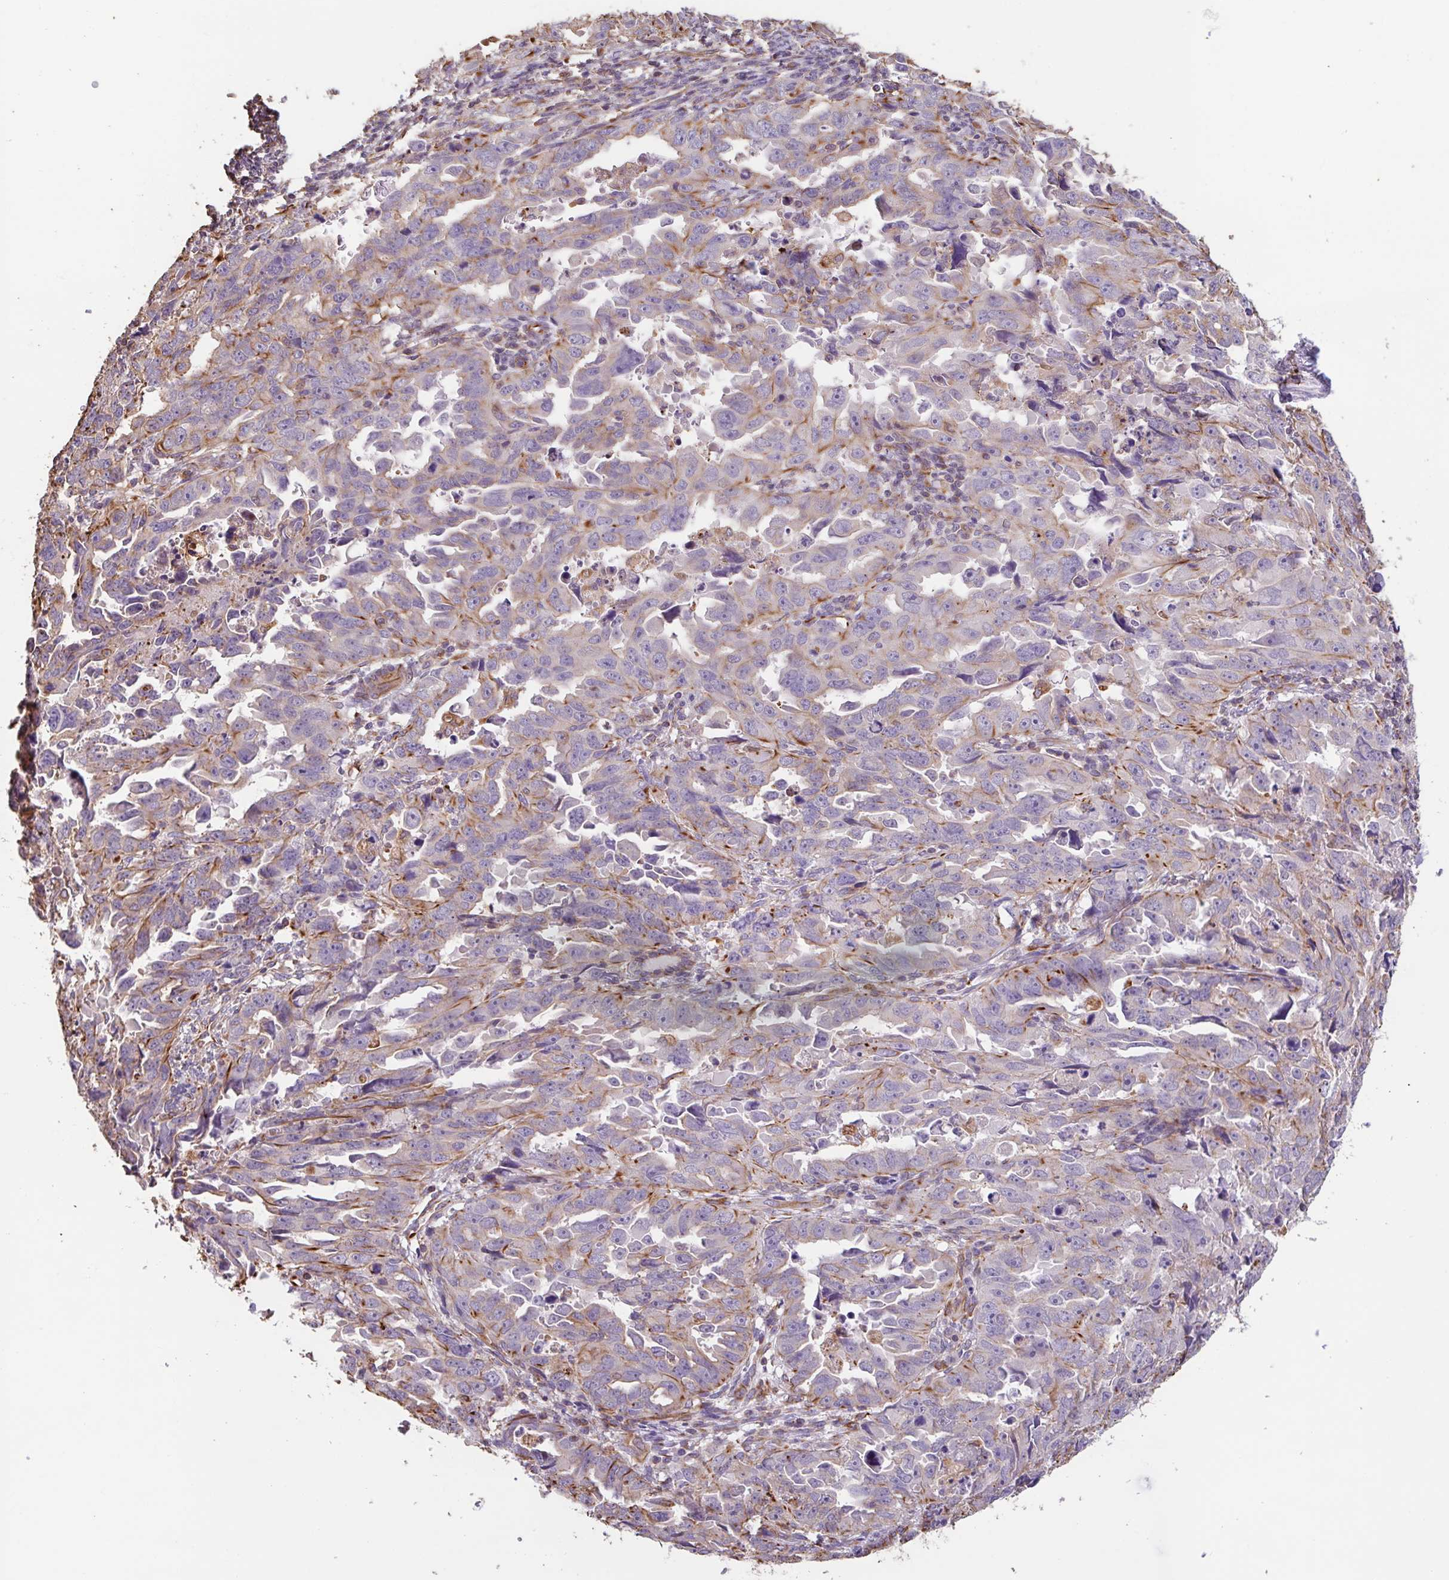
{"staining": {"intensity": "moderate", "quantity": "25%-75%", "location": "cytoplasmic/membranous"}, "tissue": "endometrial cancer", "cell_type": "Tumor cells", "image_type": "cancer", "snomed": [{"axis": "morphology", "description": "Adenocarcinoma, NOS"}, {"axis": "topography", "description": "Endometrium"}], "caption": "About 25%-75% of tumor cells in endometrial cancer exhibit moderate cytoplasmic/membranous protein expression as visualized by brown immunohistochemical staining.", "gene": "ZNF790", "patient": {"sex": "female", "age": 65}}